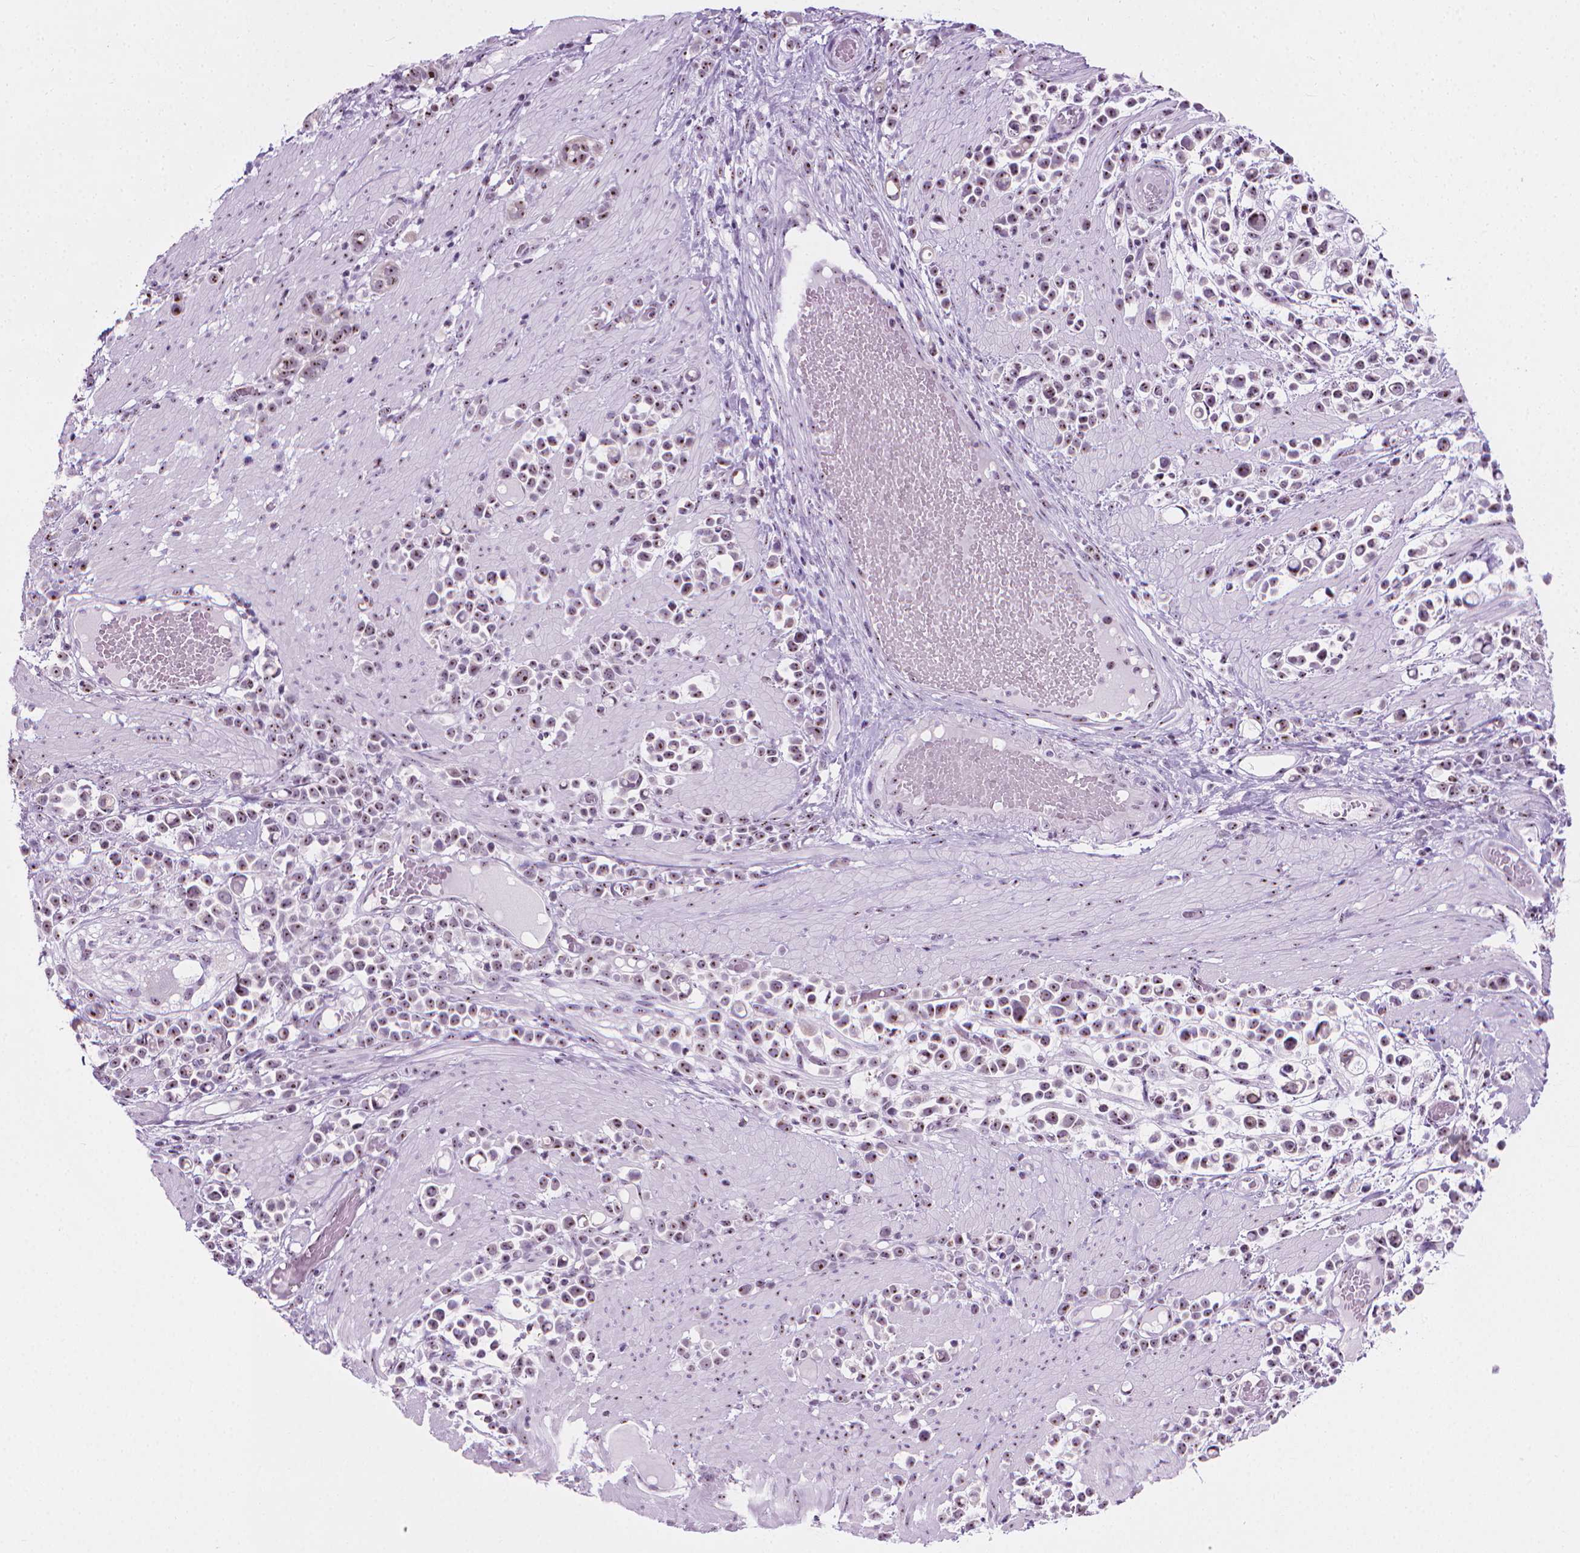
{"staining": {"intensity": "weak", "quantity": ">75%", "location": "nuclear"}, "tissue": "stomach cancer", "cell_type": "Tumor cells", "image_type": "cancer", "snomed": [{"axis": "morphology", "description": "Adenocarcinoma, NOS"}, {"axis": "topography", "description": "Stomach"}], "caption": "Protein staining by immunohistochemistry shows weak nuclear expression in about >75% of tumor cells in adenocarcinoma (stomach). (DAB = brown stain, brightfield microscopy at high magnification).", "gene": "NOL7", "patient": {"sex": "male", "age": 82}}